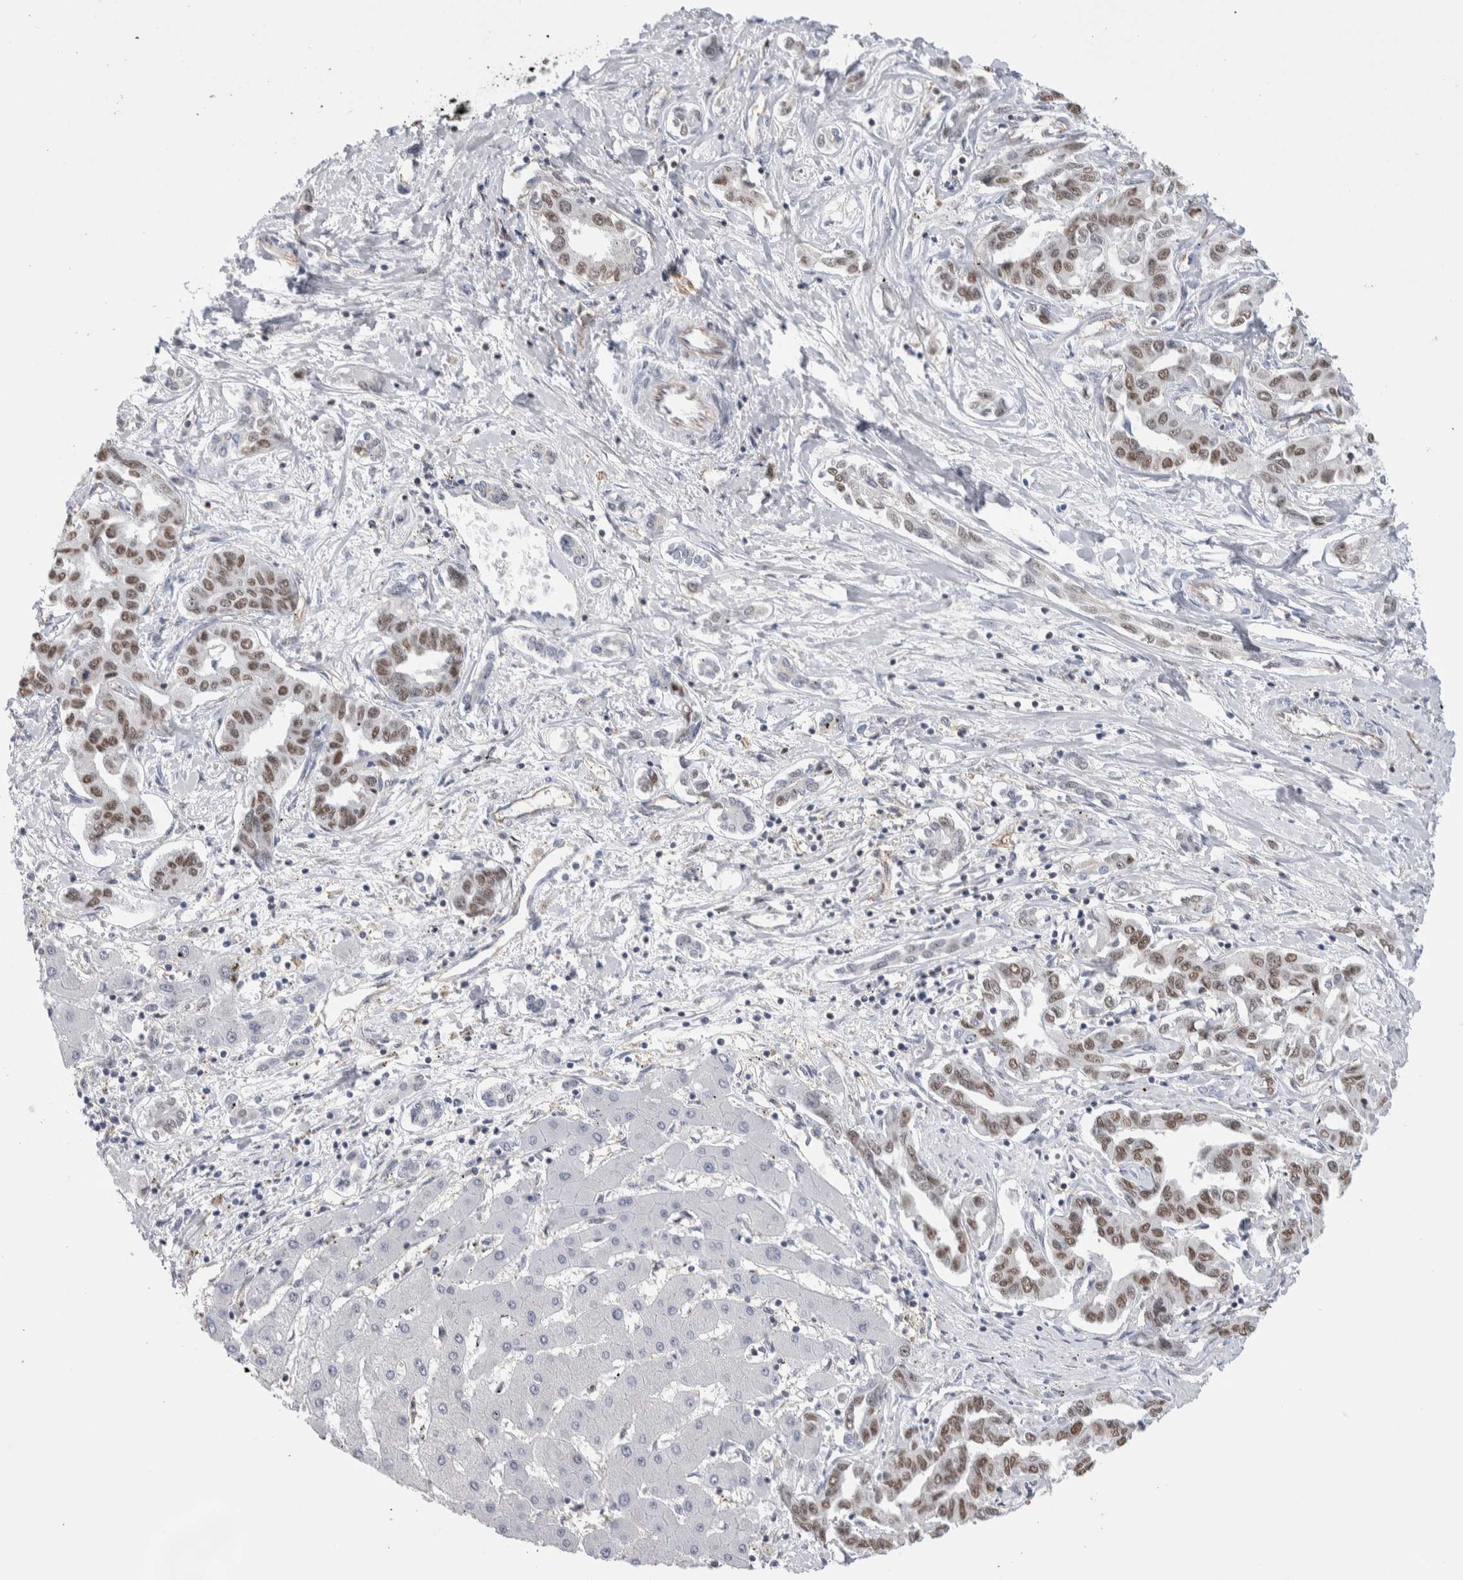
{"staining": {"intensity": "moderate", "quantity": ">75%", "location": "nuclear"}, "tissue": "liver cancer", "cell_type": "Tumor cells", "image_type": "cancer", "snomed": [{"axis": "morphology", "description": "Cholangiocarcinoma"}, {"axis": "topography", "description": "Liver"}], "caption": "High-magnification brightfield microscopy of liver cancer stained with DAB (brown) and counterstained with hematoxylin (blue). tumor cells exhibit moderate nuclear staining is present in about>75% of cells.", "gene": "ZBTB49", "patient": {"sex": "male", "age": 59}}